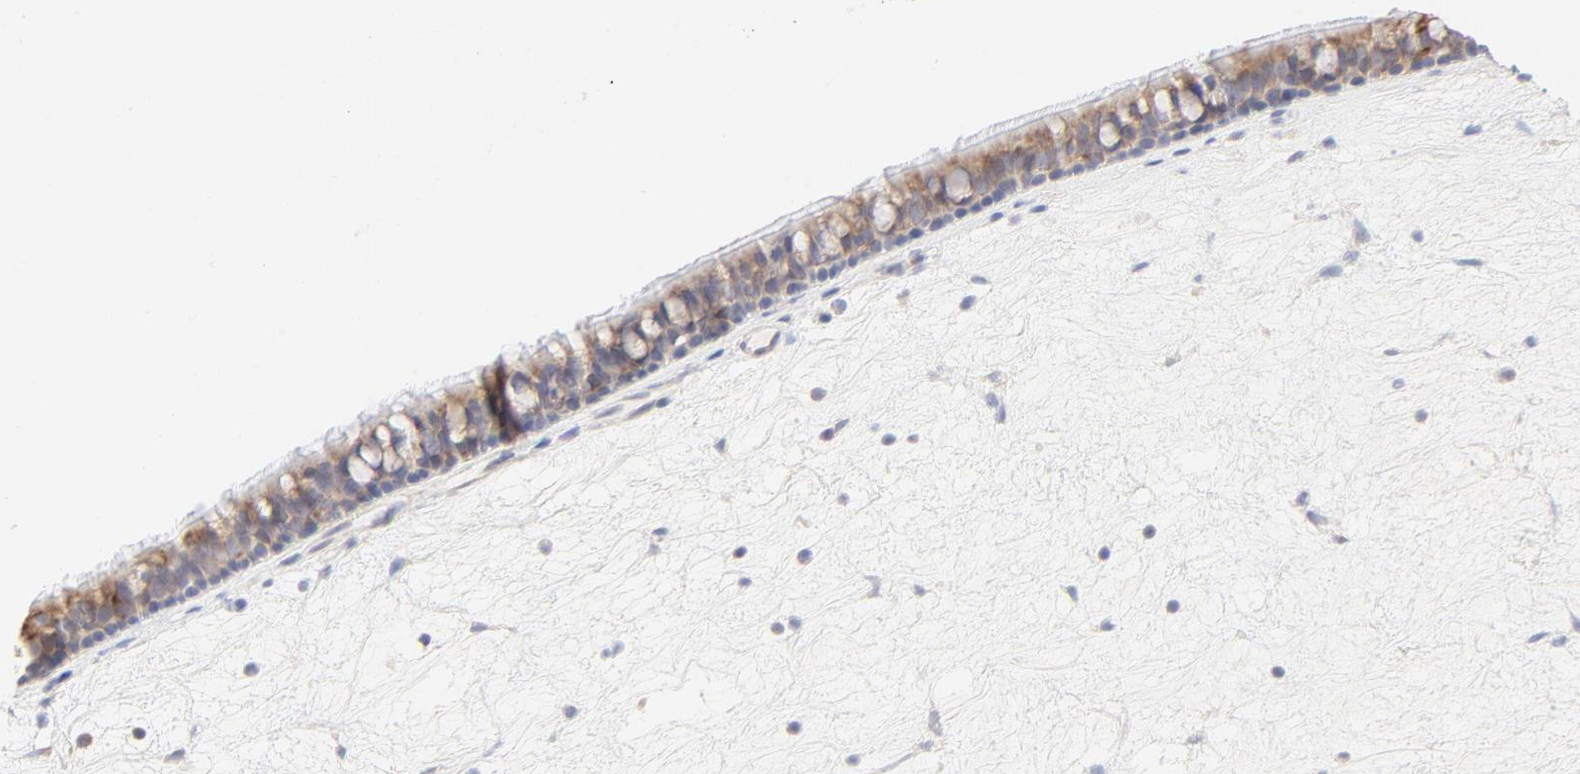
{"staining": {"intensity": "moderate", "quantity": ">75%", "location": "cytoplasmic/membranous"}, "tissue": "nasopharynx", "cell_type": "Respiratory epithelial cells", "image_type": "normal", "snomed": [{"axis": "morphology", "description": "Normal tissue, NOS"}, {"axis": "topography", "description": "Nasopharynx"}], "caption": "Normal nasopharynx demonstrates moderate cytoplasmic/membranous expression in about >75% of respiratory epithelial cells, visualized by immunohistochemistry.", "gene": "RPS21", "patient": {"sex": "female", "age": 78}}